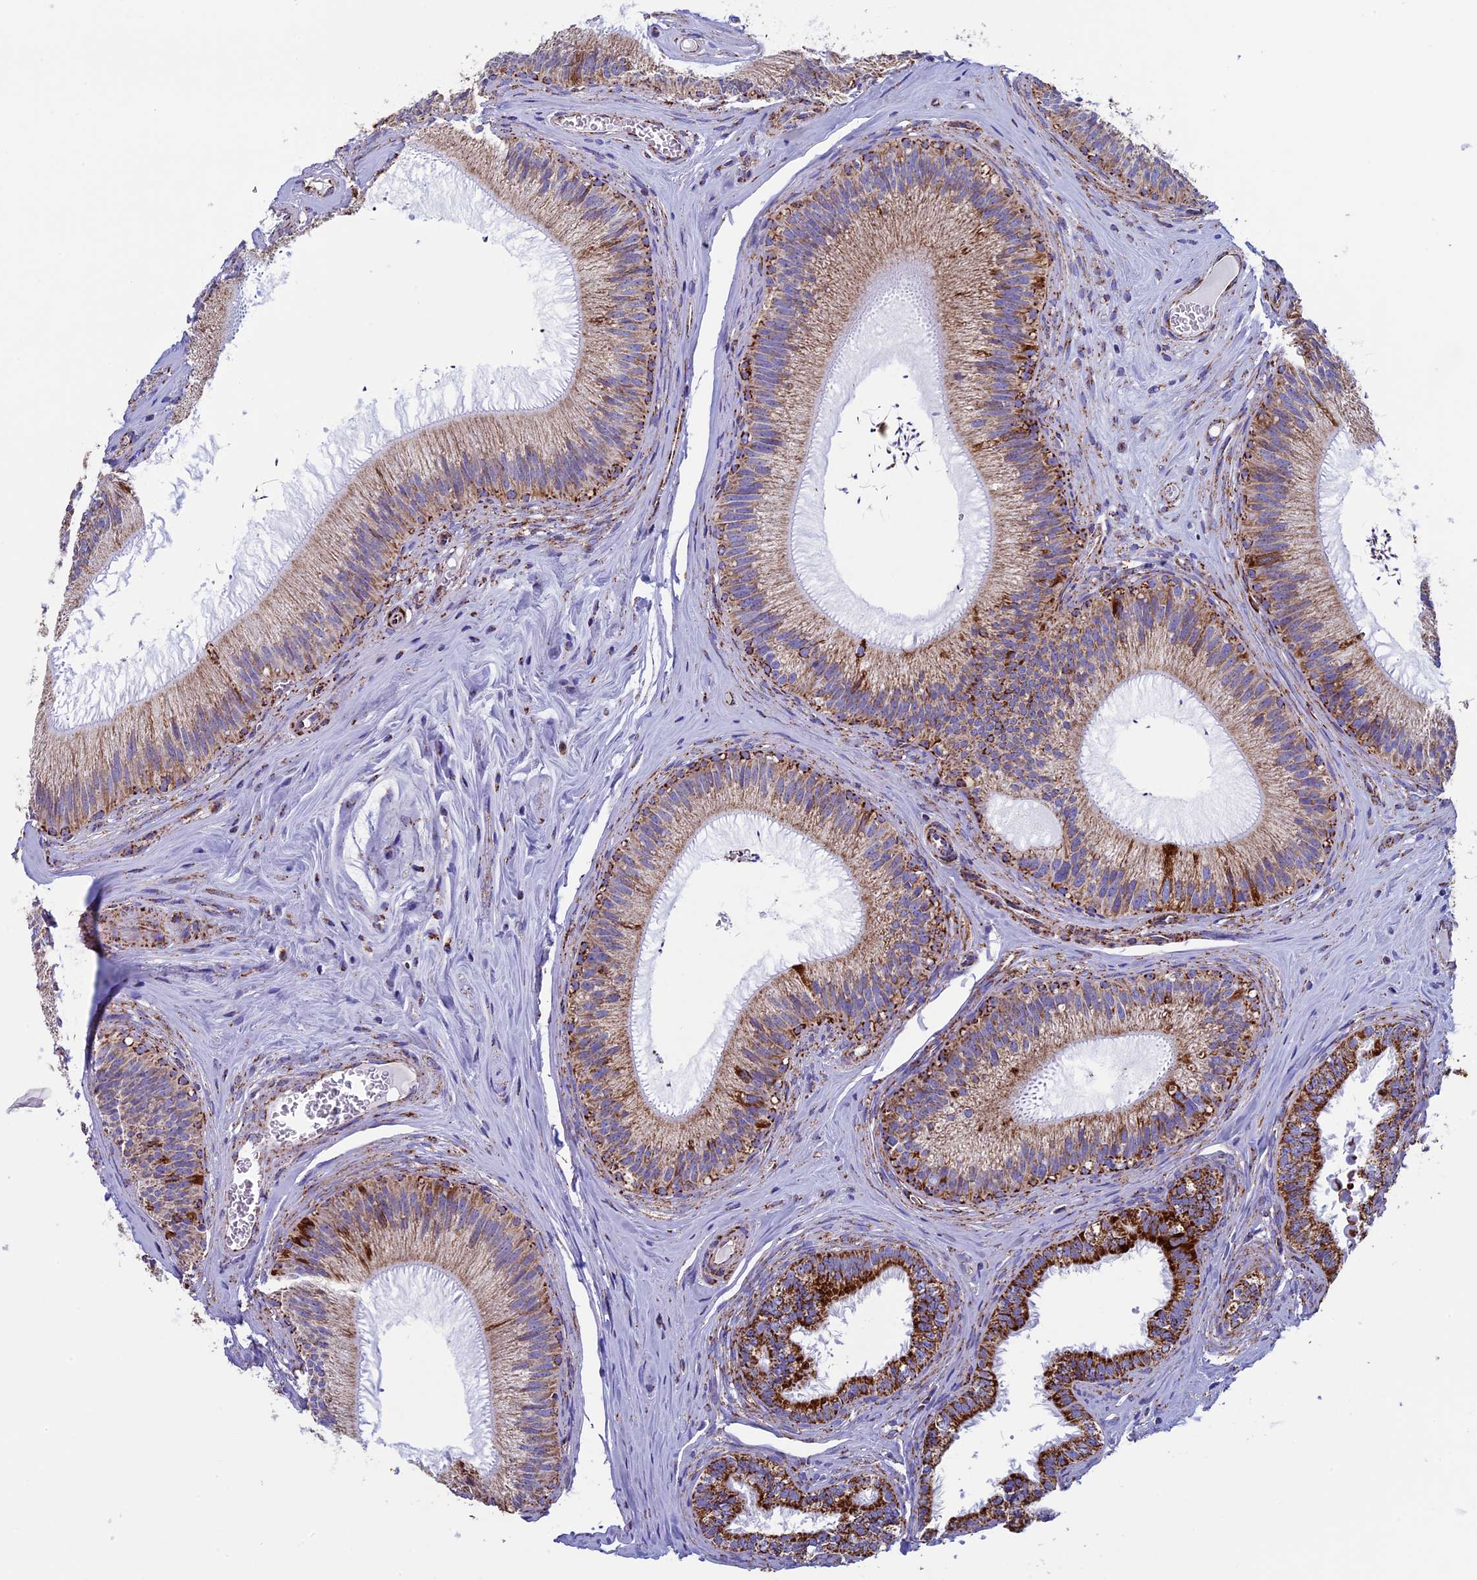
{"staining": {"intensity": "strong", "quantity": "25%-75%", "location": "cytoplasmic/membranous"}, "tissue": "epididymis", "cell_type": "Glandular cells", "image_type": "normal", "snomed": [{"axis": "morphology", "description": "Normal tissue, NOS"}, {"axis": "topography", "description": "Epididymis"}], "caption": "Epididymis stained for a protein (brown) reveals strong cytoplasmic/membranous positive staining in approximately 25%-75% of glandular cells.", "gene": "UQCRFS1", "patient": {"sex": "male", "age": 46}}